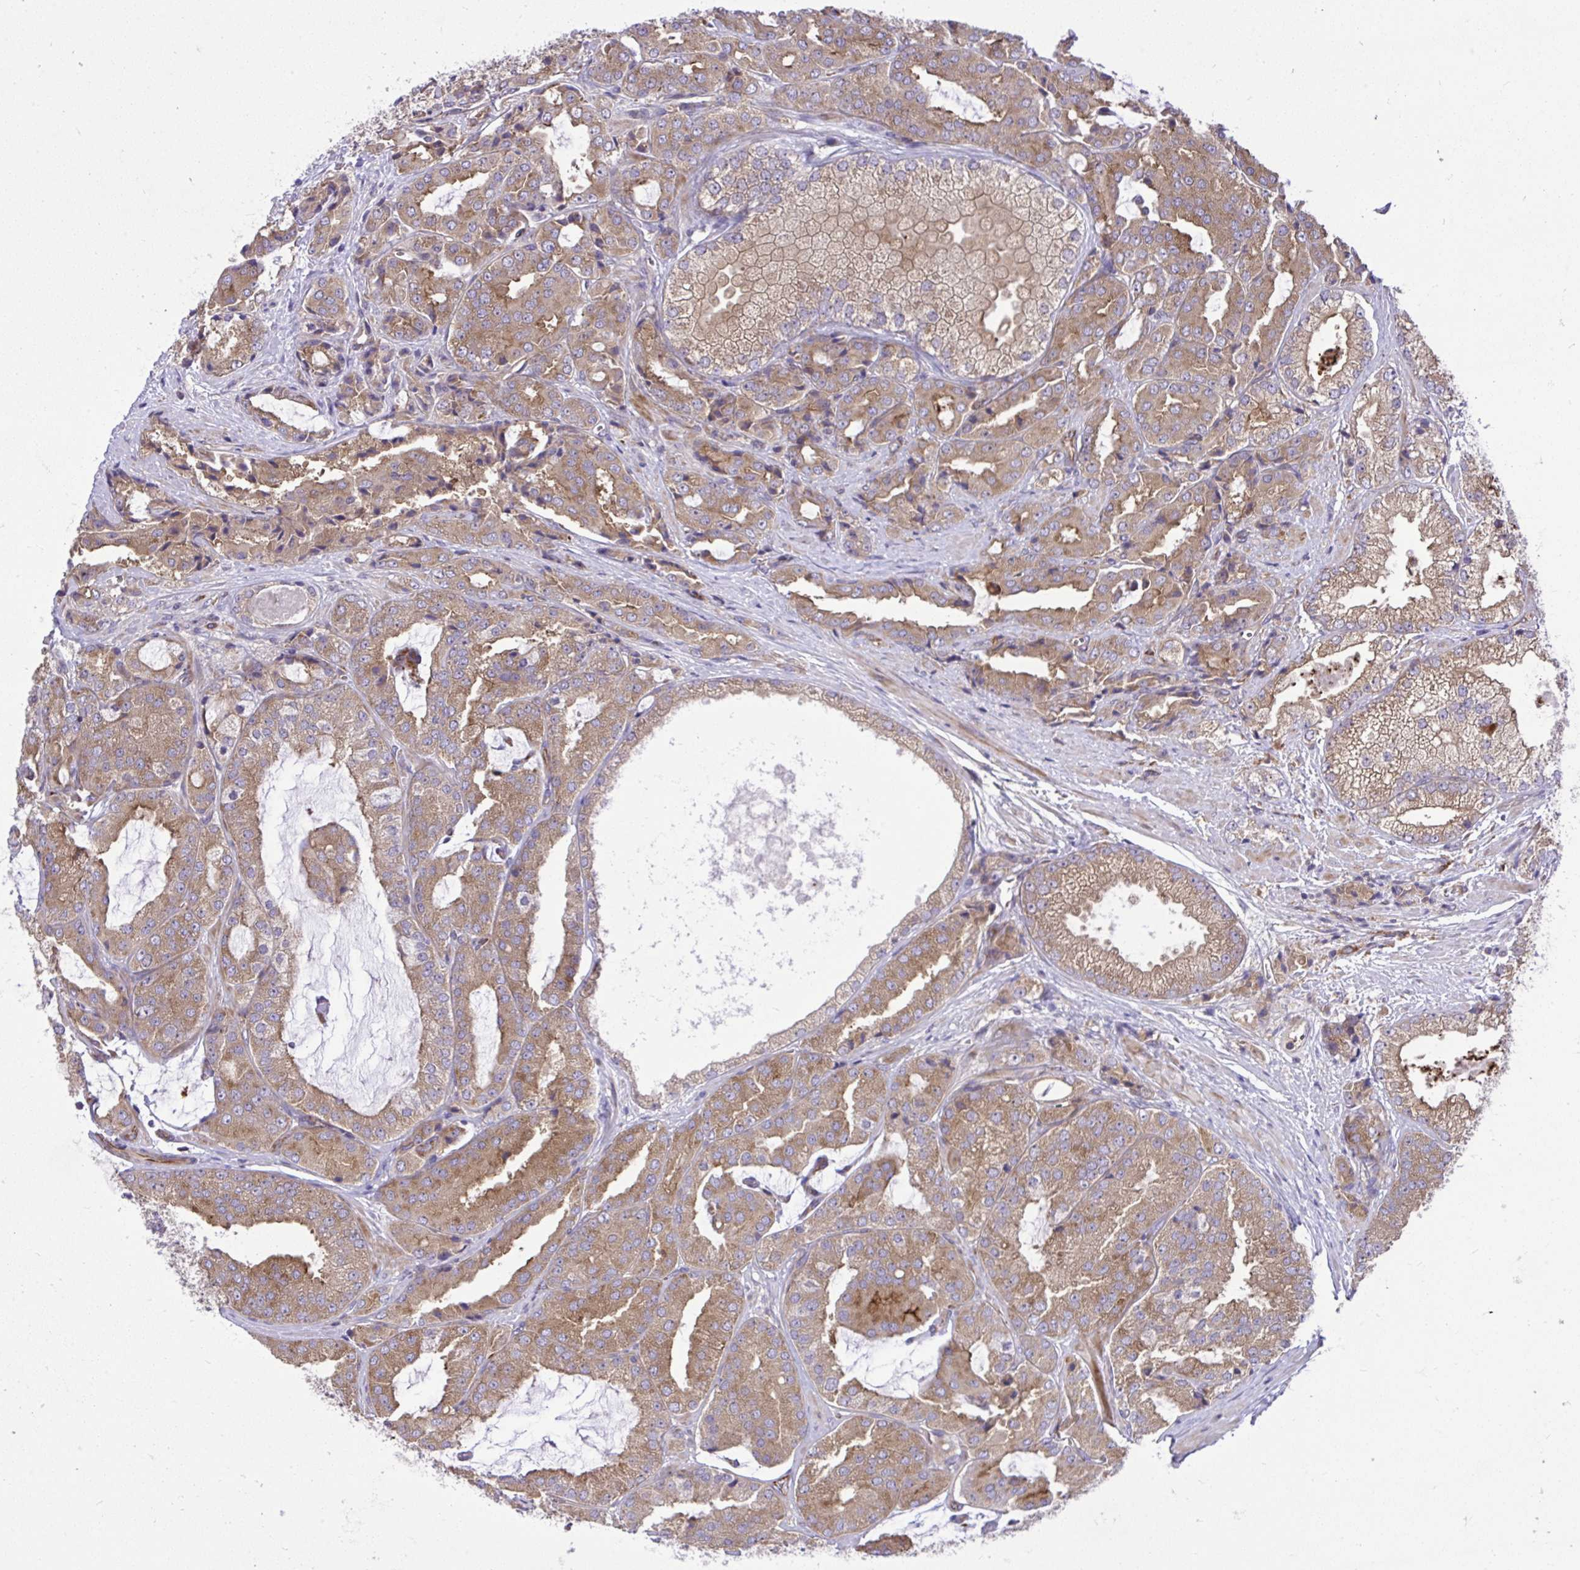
{"staining": {"intensity": "moderate", "quantity": ">75%", "location": "cytoplasmic/membranous"}, "tissue": "prostate cancer", "cell_type": "Tumor cells", "image_type": "cancer", "snomed": [{"axis": "morphology", "description": "Adenocarcinoma, High grade"}, {"axis": "topography", "description": "Prostate"}], "caption": "High-grade adenocarcinoma (prostate) tissue shows moderate cytoplasmic/membranous positivity in about >75% of tumor cells", "gene": "PAIP2", "patient": {"sex": "male", "age": 68}}